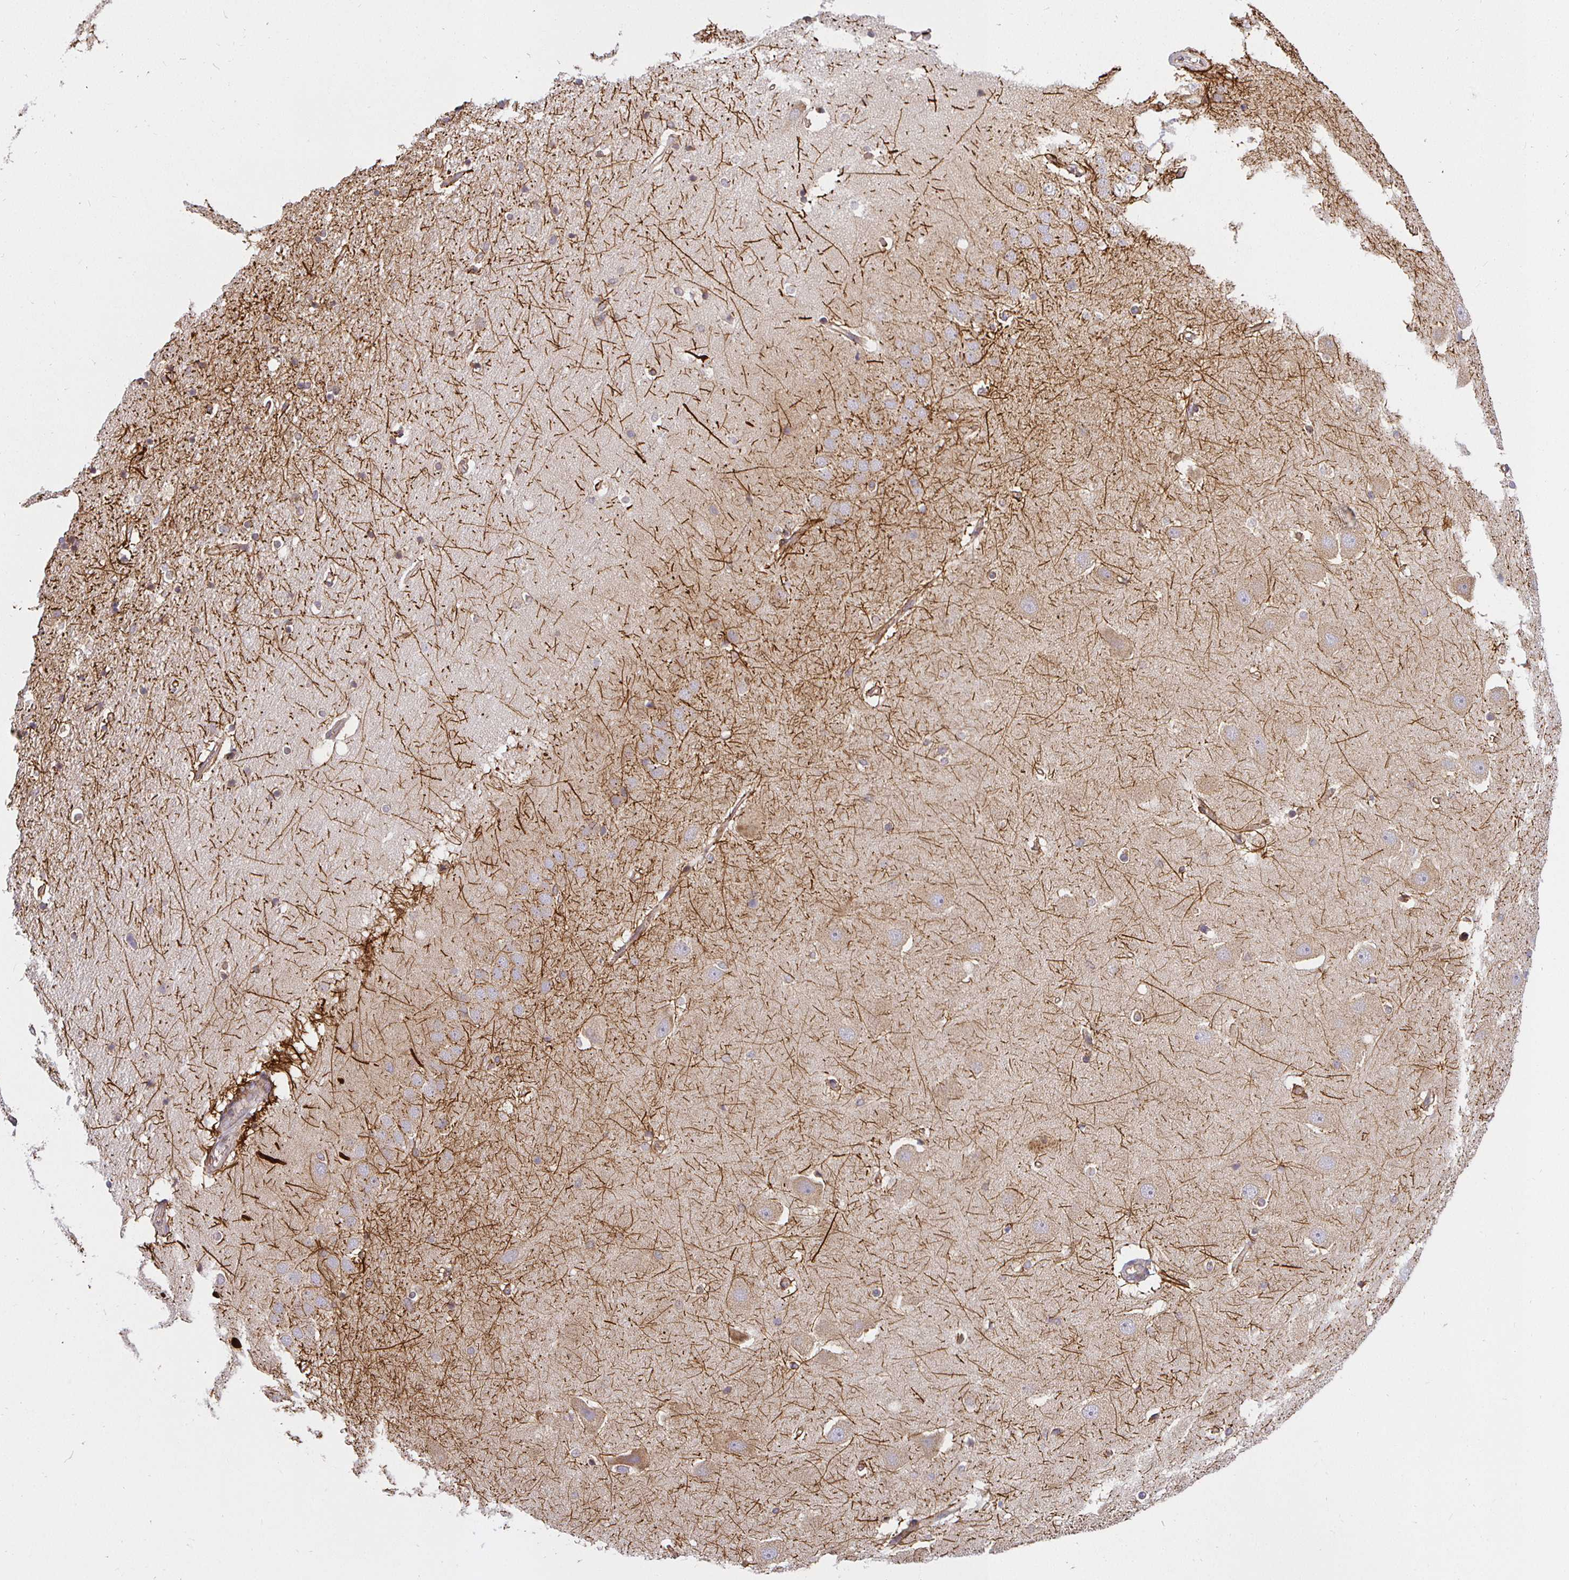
{"staining": {"intensity": "strong", "quantity": "<25%", "location": "cytoplasmic/membranous"}, "tissue": "hippocampus", "cell_type": "Glial cells", "image_type": "normal", "snomed": [{"axis": "morphology", "description": "Normal tissue, NOS"}, {"axis": "topography", "description": "Hippocampus"}], "caption": "Immunohistochemistry (IHC) image of unremarkable hippocampus: human hippocampus stained using immunohistochemistry exhibits medium levels of strong protein expression localized specifically in the cytoplasmic/membranous of glial cells, appearing as a cytoplasmic/membranous brown color.", "gene": "IRAK1", "patient": {"sex": "male", "age": 63}}